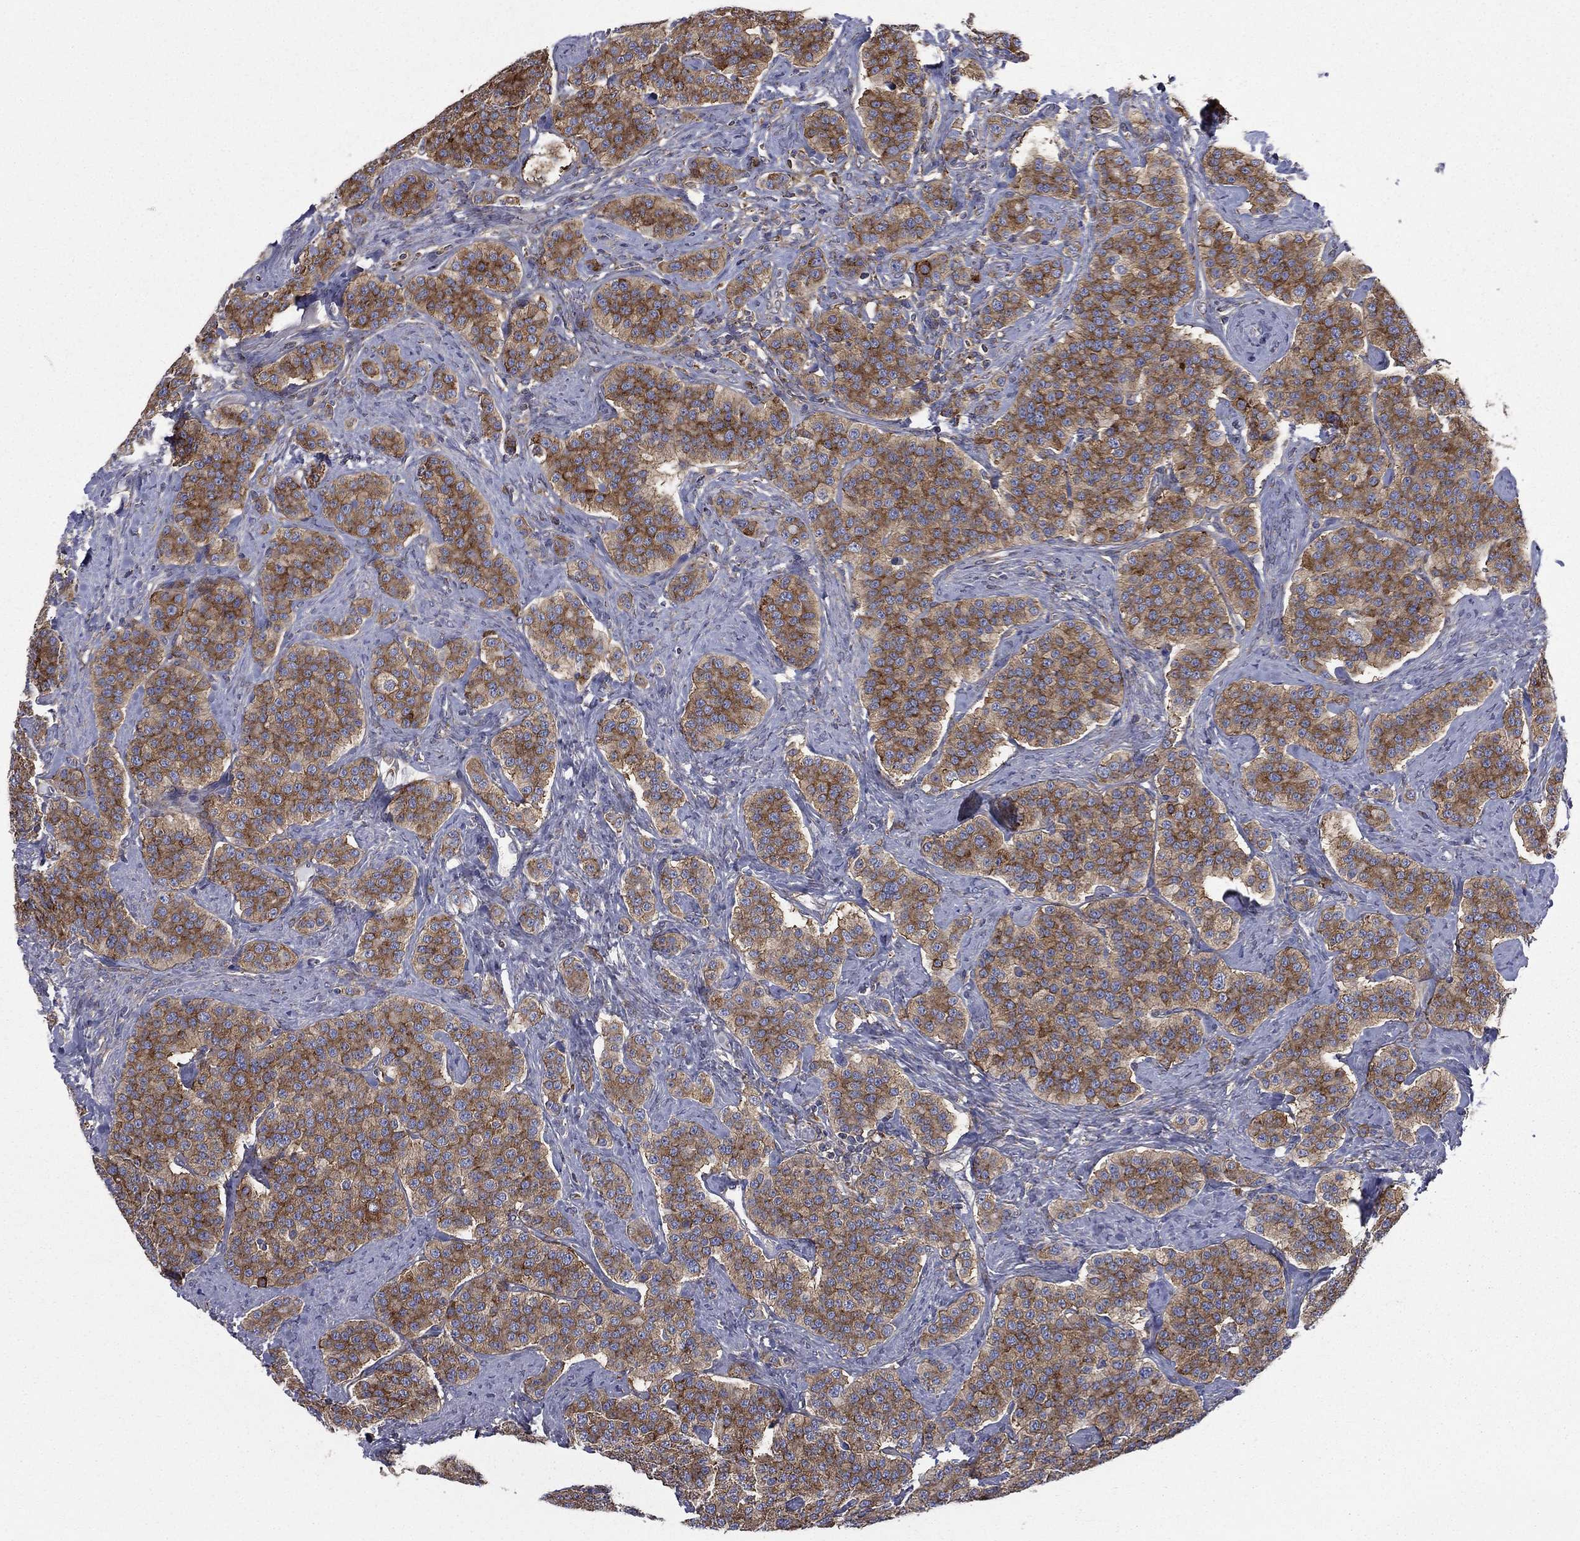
{"staining": {"intensity": "strong", "quantity": ">75%", "location": "cytoplasmic/membranous"}, "tissue": "carcinoid", "cell_type": "Tumor cells", "image_type": "cancer", "snomed": [{"axis": "morphology", "description": "Carcinoid, malignant, NOS"}, {"axis": "topography", "description": "Small intestine"}], "caption": "An IHC photomicrograph of tumor tissue is shown. Protein staining in brown highlights strong cytoplasmic/membranous positivity in carcinoid within tumor cells. Ihc stains the protein in brown and the nuclei are stained blue.", "gene": "FARSA", "patient": {"sex": "female", "age": 58}}